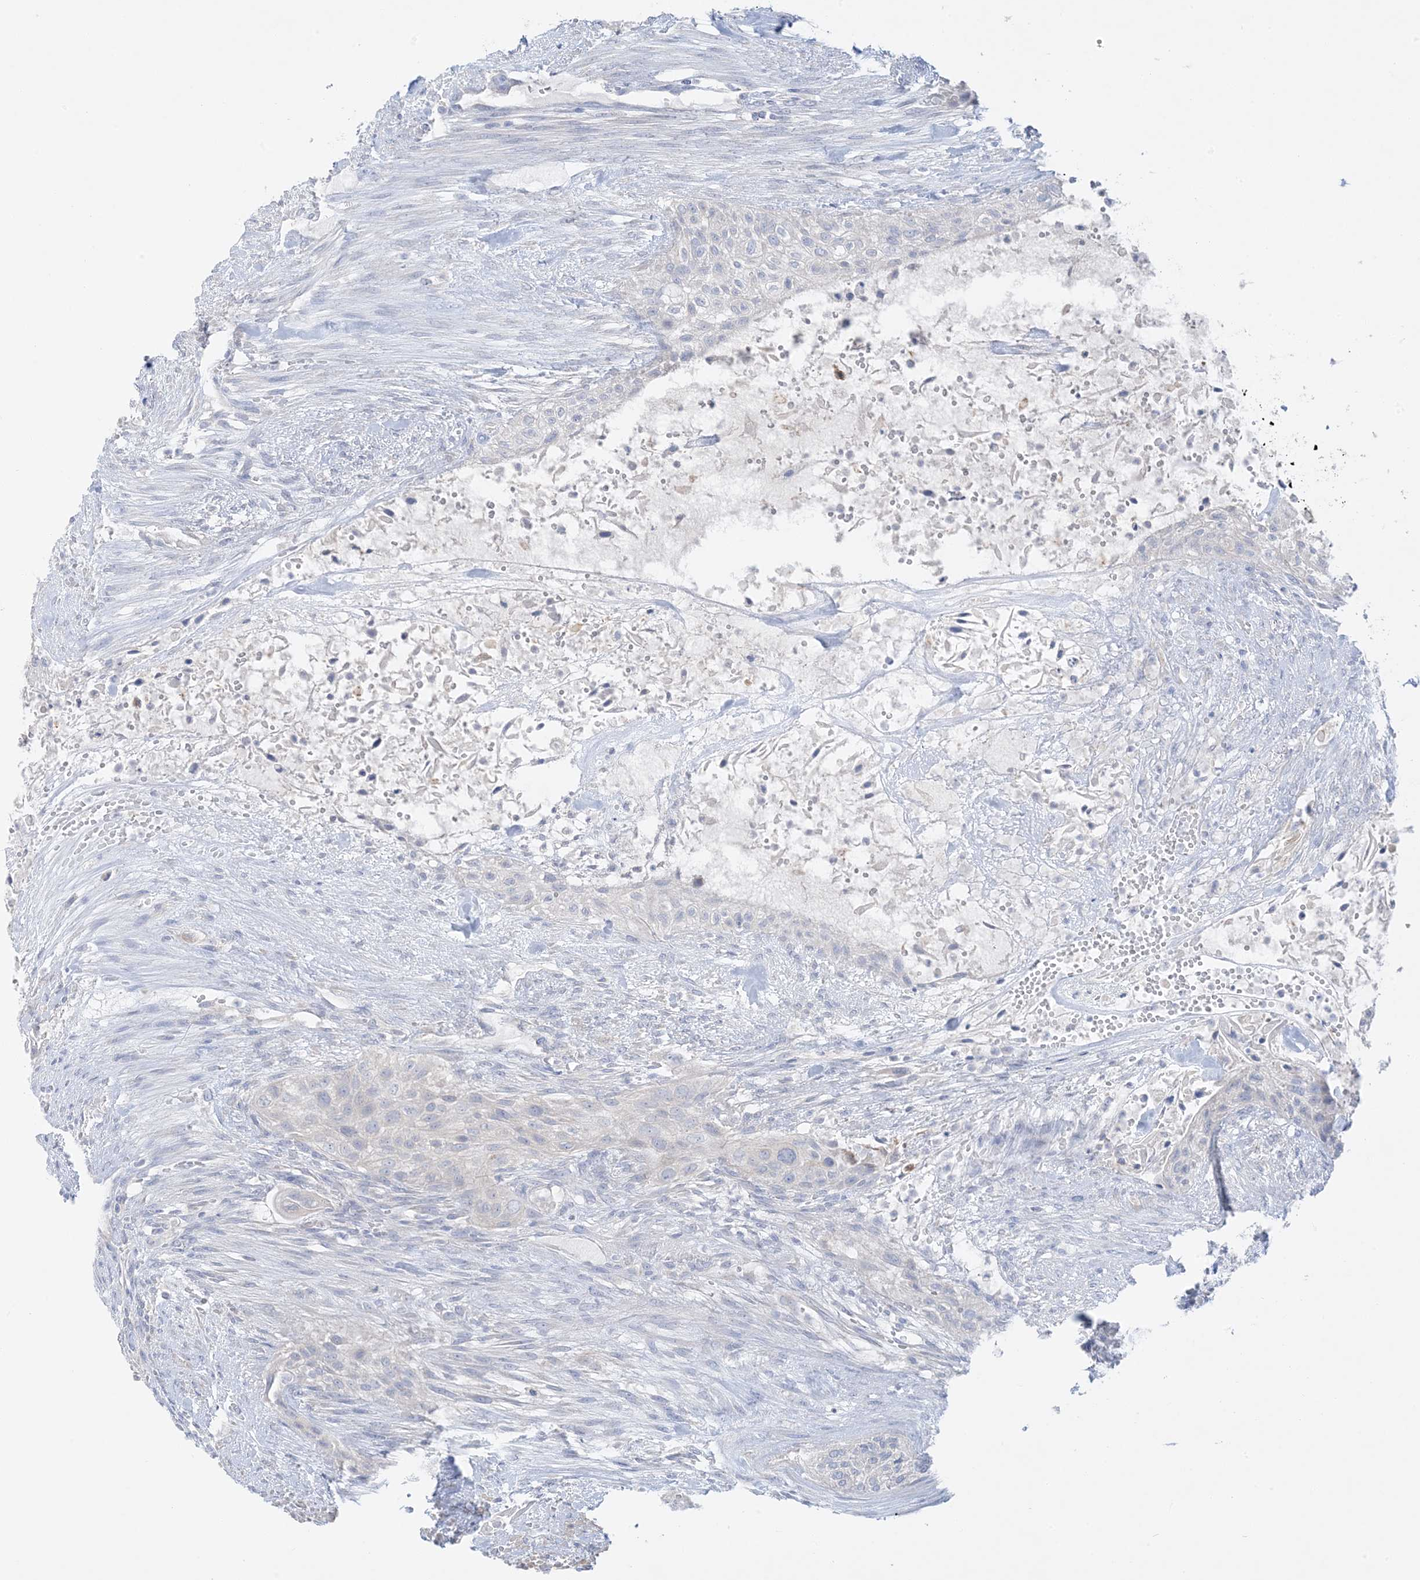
{"staining": {"intensity": "negative", "quantity": "none", "location": "none"}, "tissue": "urothelial cancer", "cell_type": "Tumor cells", "image_type": "cancer", "snomed": [{"axis": "morphology", "description": "Urothelial carcinoma, High grade"}, {"axis": "topography", "description": "Urinary bladder"}], "caption": "There is no significant expression in tumor cells of high-grade urothelial carcinoma.", "gene": "FAM184A", "patient": {"sex": "male", "age": 35}}